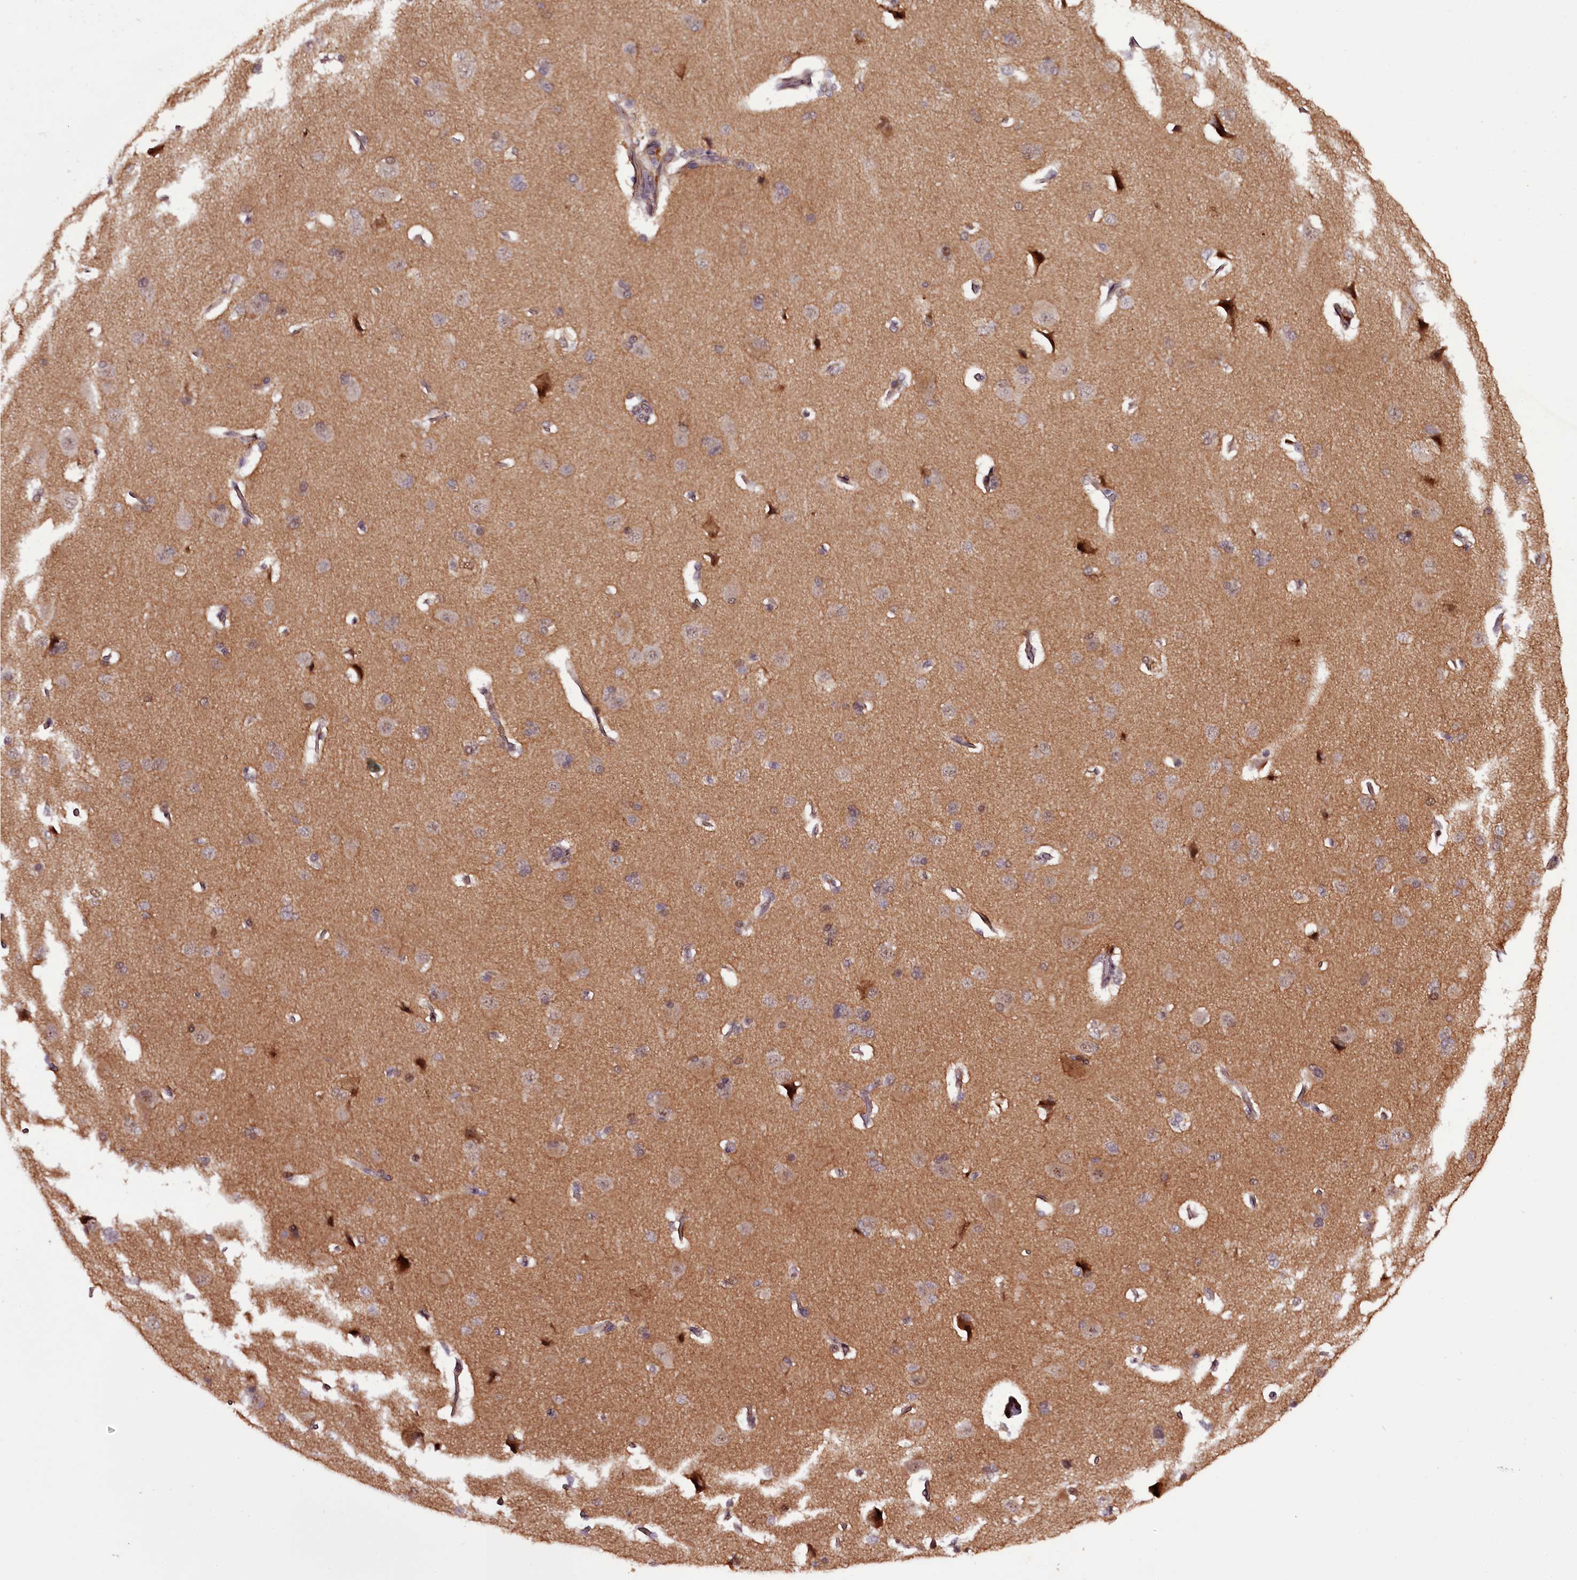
{"staining": {"intensity": "moderate", "quantity": ">75%", "location": "cytoplasmic/membranous"}, "tissue": "cerebral cortex", "cell_type": "Endothelial cells", "image_type": "normal", "snomed": [{"axis": "morphology", "description": "Normal tissue, NOS"}, {"axis": "topography", "description": "Cerebral cortex"}], "caption": "Moderate cytoplasmic/membranous expression is identified in about >75% of endothelial cells in benign cerebral cortex.", "gene": "MAML3", "patient": {"sex": "male", "age": 62}}